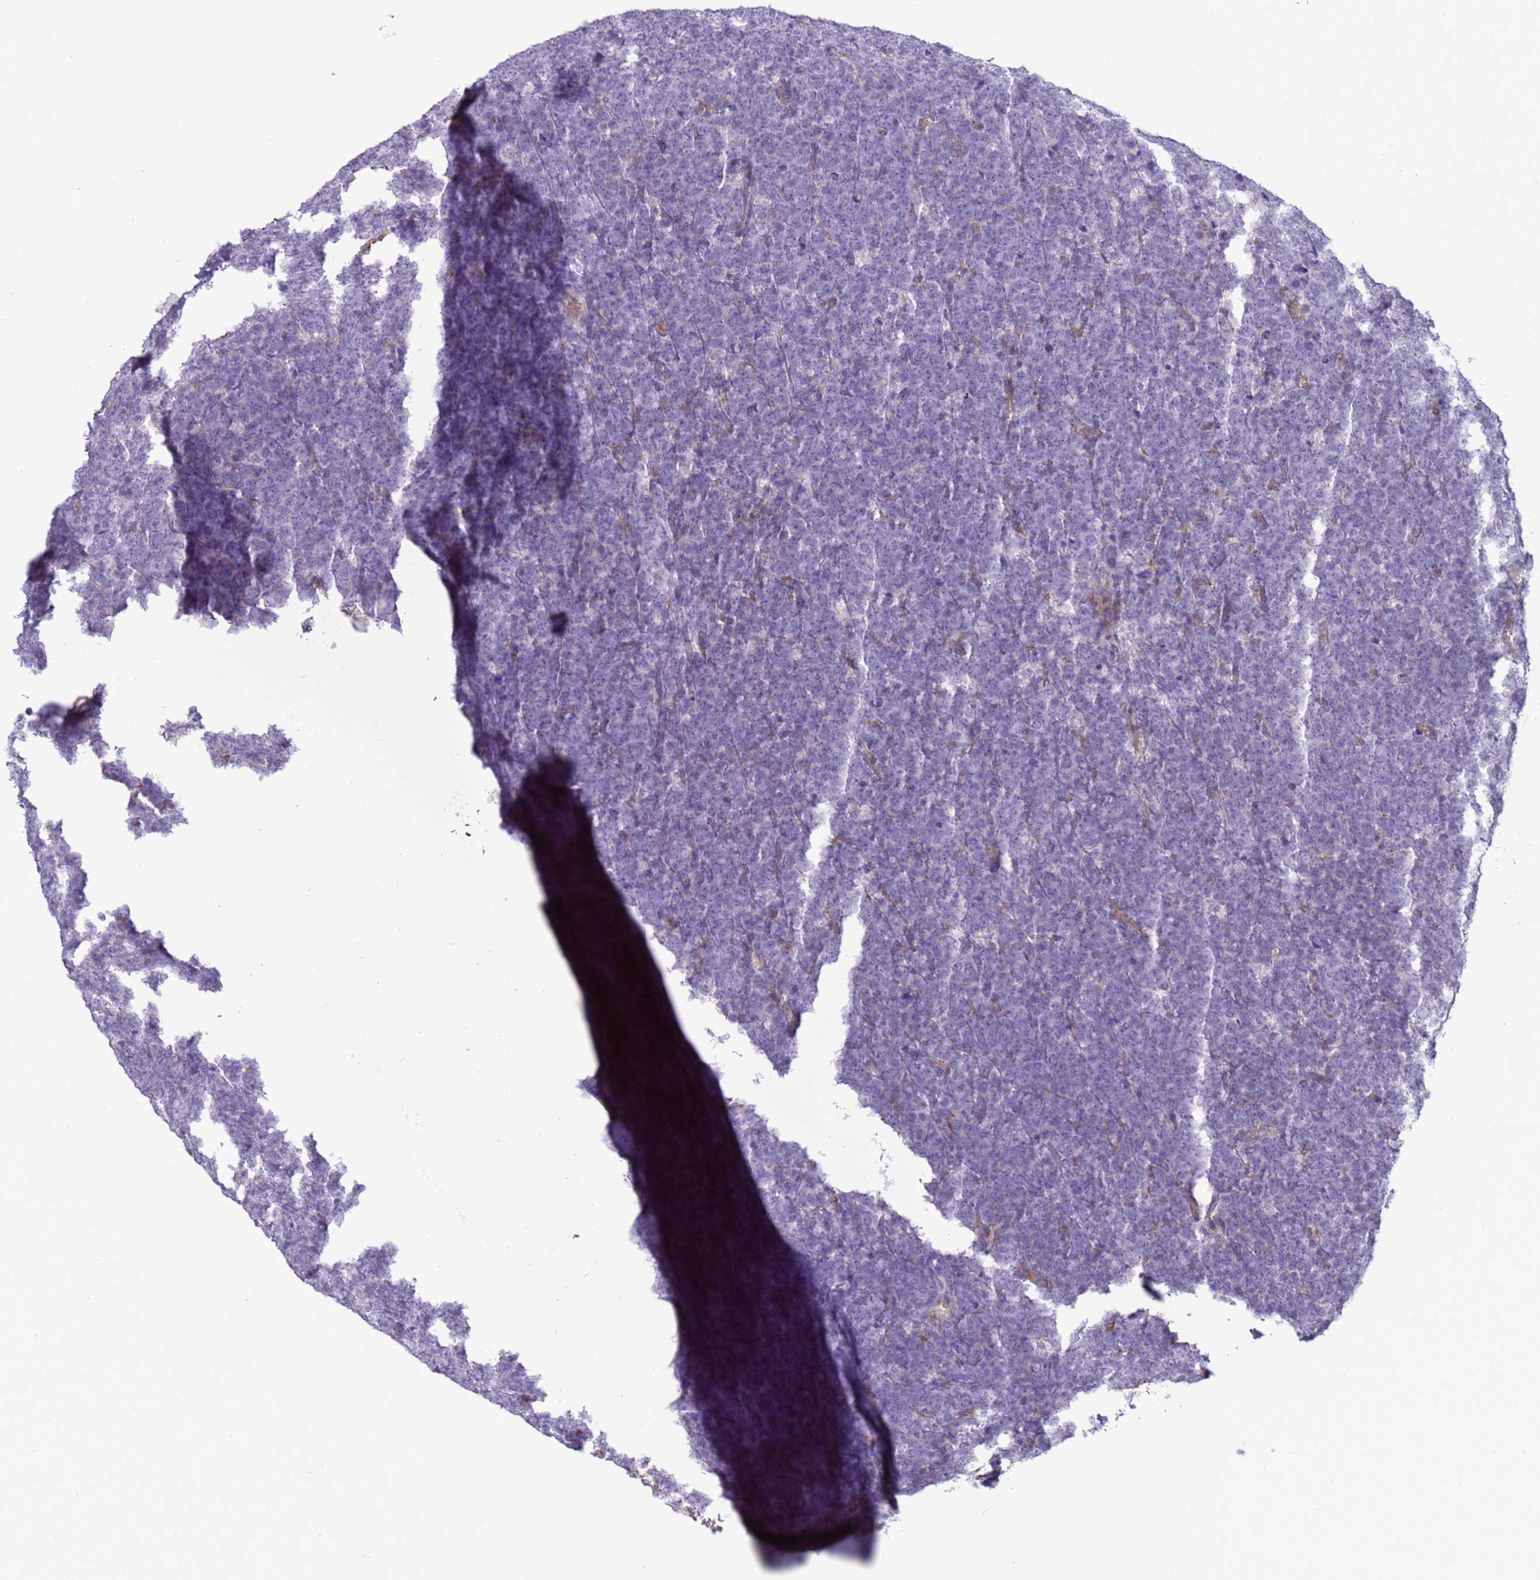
{"staining": {"intensity": "negative", "quantity": "none", "location": "none"}, "tissue": "lymphoma", "cell_type": "Tumor cells", "image_type": "cancer", "snomed": [{"axis": "morphology", "description": "Malignant lymphoma, non-Hodgkin's type, High grade"}, {"axis": "topography", "description": "Small intestine"}], "caption": "This is an immunohistochemistry (IHC) photomicrograph of lymphoma. There is no expression in tumor cells.", "gene": "ITGB4", "patient": {"sex": "male", "age": 8}}